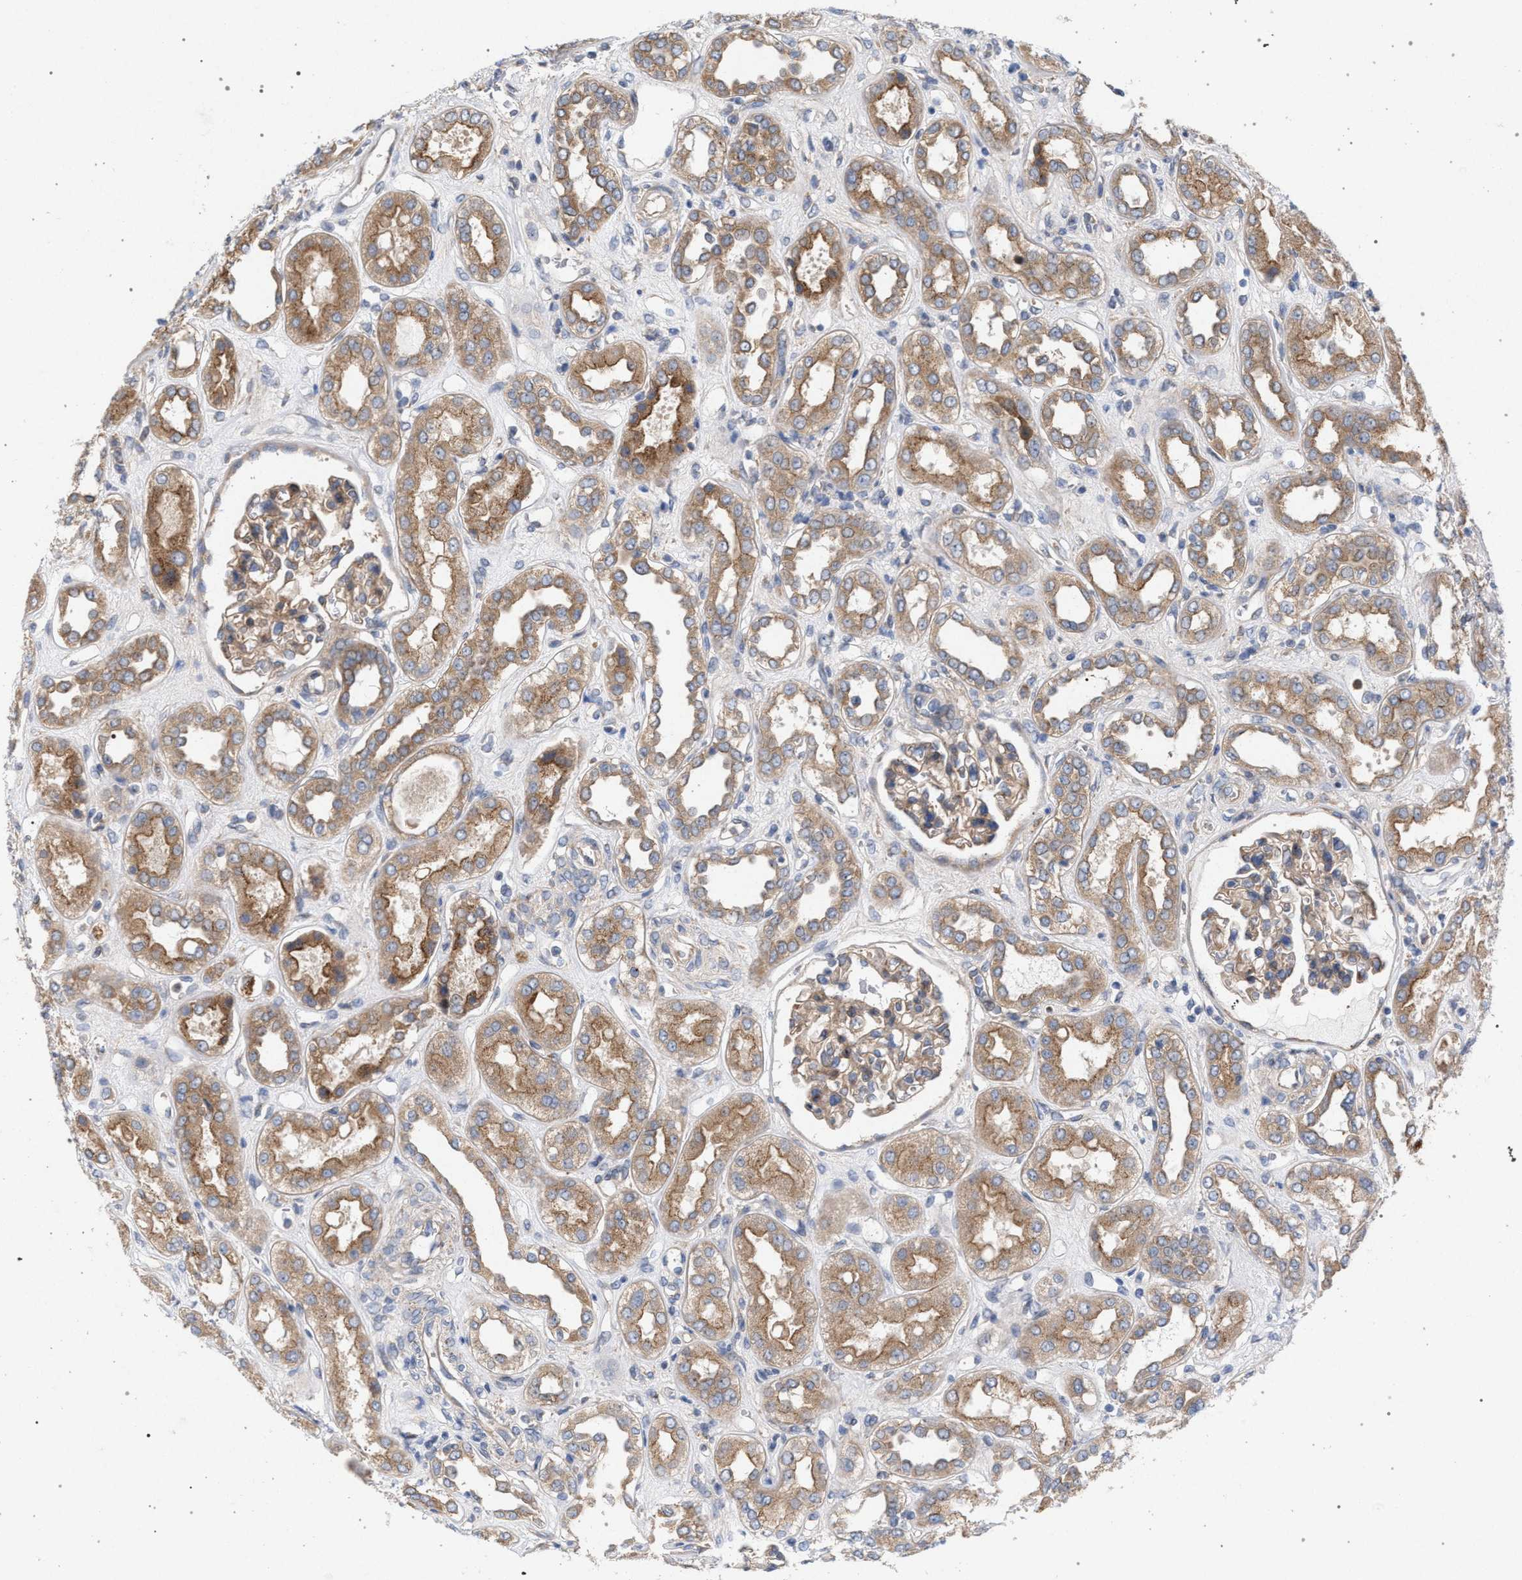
{"staining": {"intensity": "weak", "quantity": ">75%", "location": "cytoplasmic/membranous"}, "tissue": "kidney", "cell_type": "Cells in glomeruli", "image_type": "normal", "snomed": [{"axis": "morphology", "description": "Normal tissue, NOS"}, {"axis": "topography", "description": "Kidney"}], "caption": "Immunohistochemistry of benign kidney demonstrates low levels of weak cytoplasmic/membranous expression in about >75% of cells in glomeruli. (IHC, brightfield microscopy, high magnification).", "gene": "MAMDC2", "patient": {"sex": "male", "age": 59}}